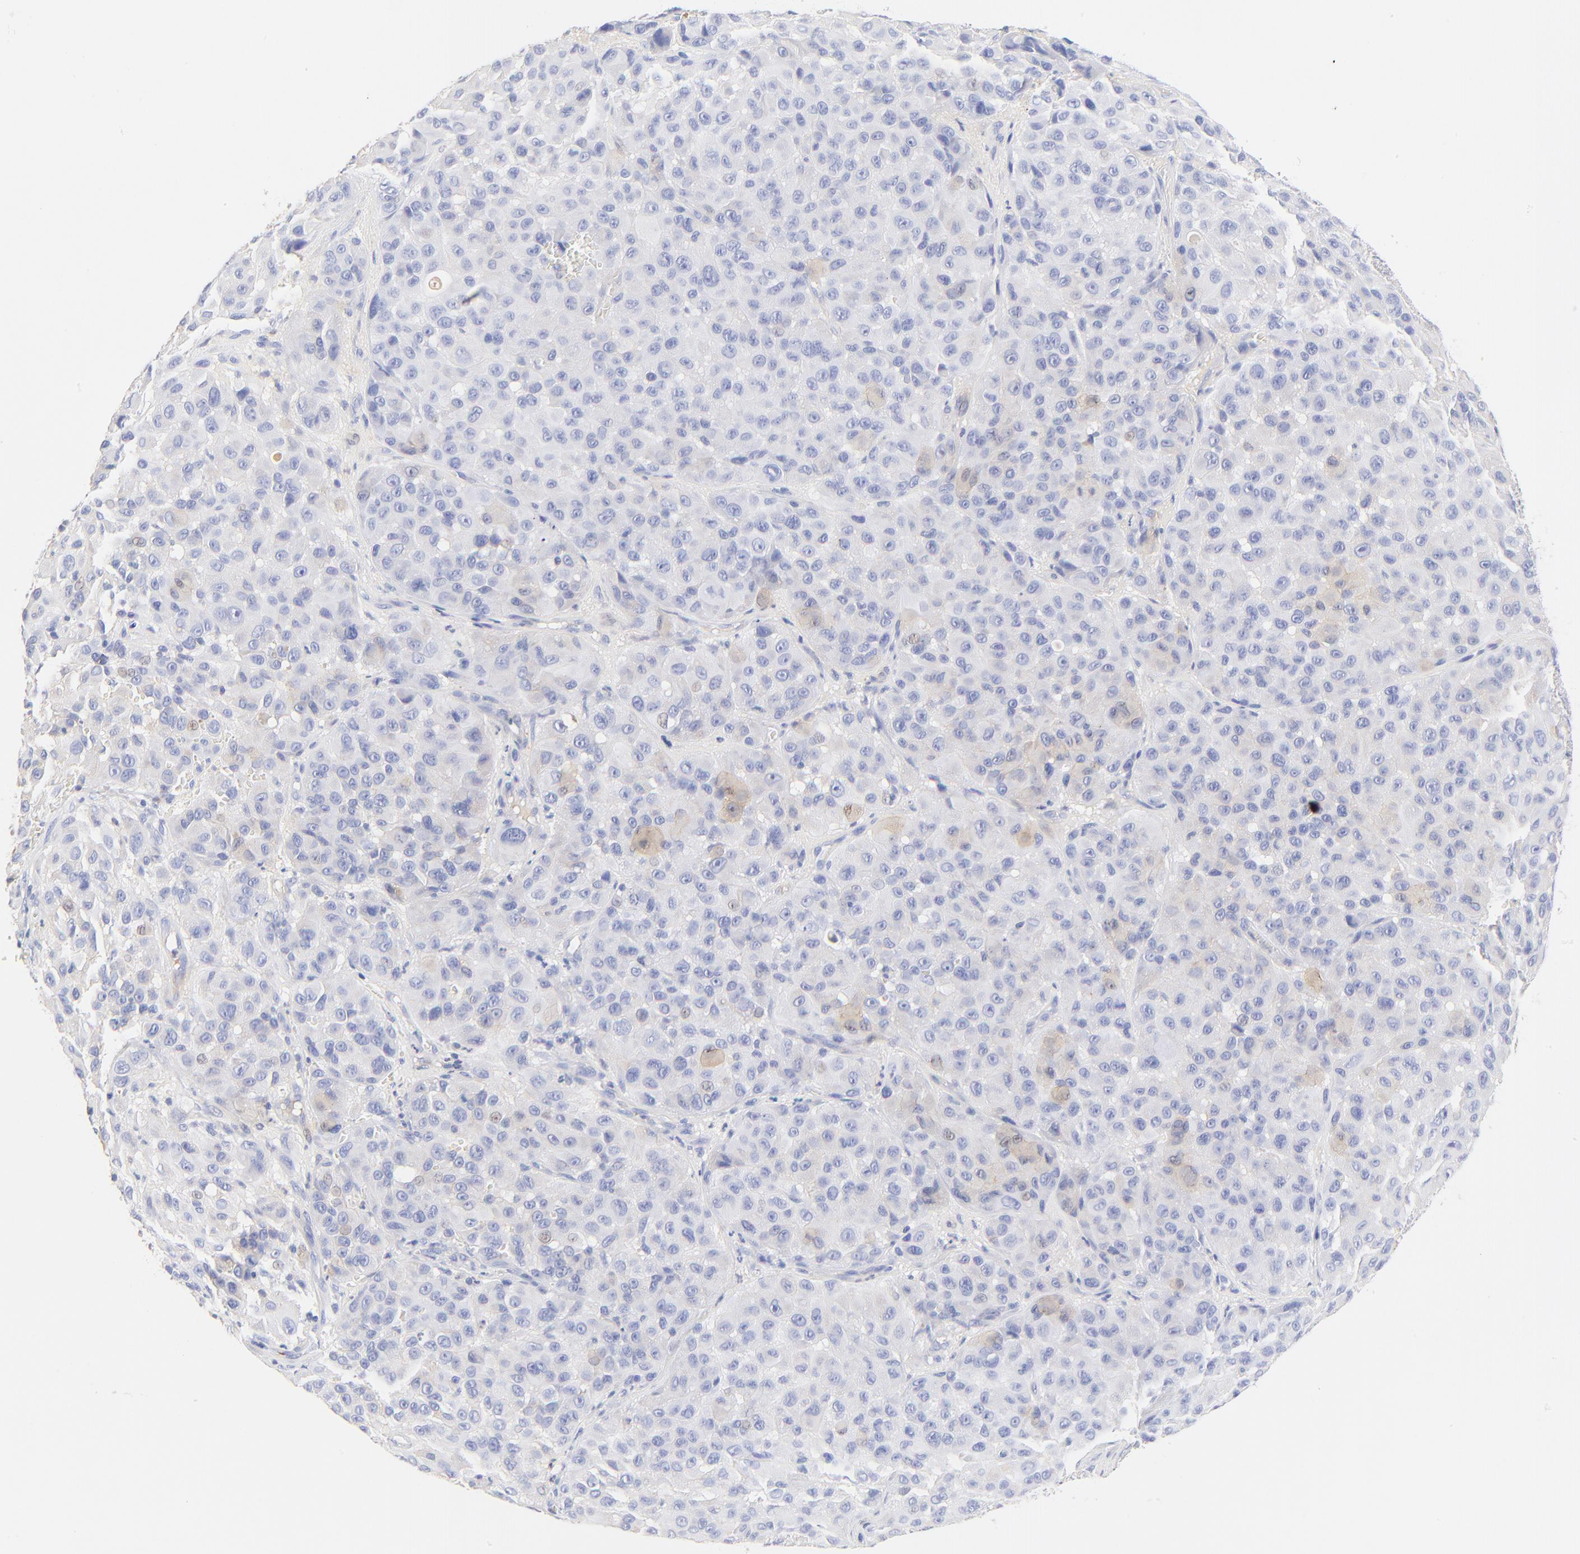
{"staining": {"intensity": "weak", "quantity": "<25%", "location": "cytoplasmic/membranous"}, "tissue": "melanoma", "cell_type": "Tumor cells", "image_type": "cancer", "snomed": [{"axis": "morphology", "description": "Malignant melanoma, NOS"}, {"axis": "topography", "description": "Skin"}], "caption": "Malignant melanoma was stained to show a protein in brown. There is no significant positivity in tumor cells.", "gene": "MDGA2", "patient": {"sex": "female", "age": 21}}